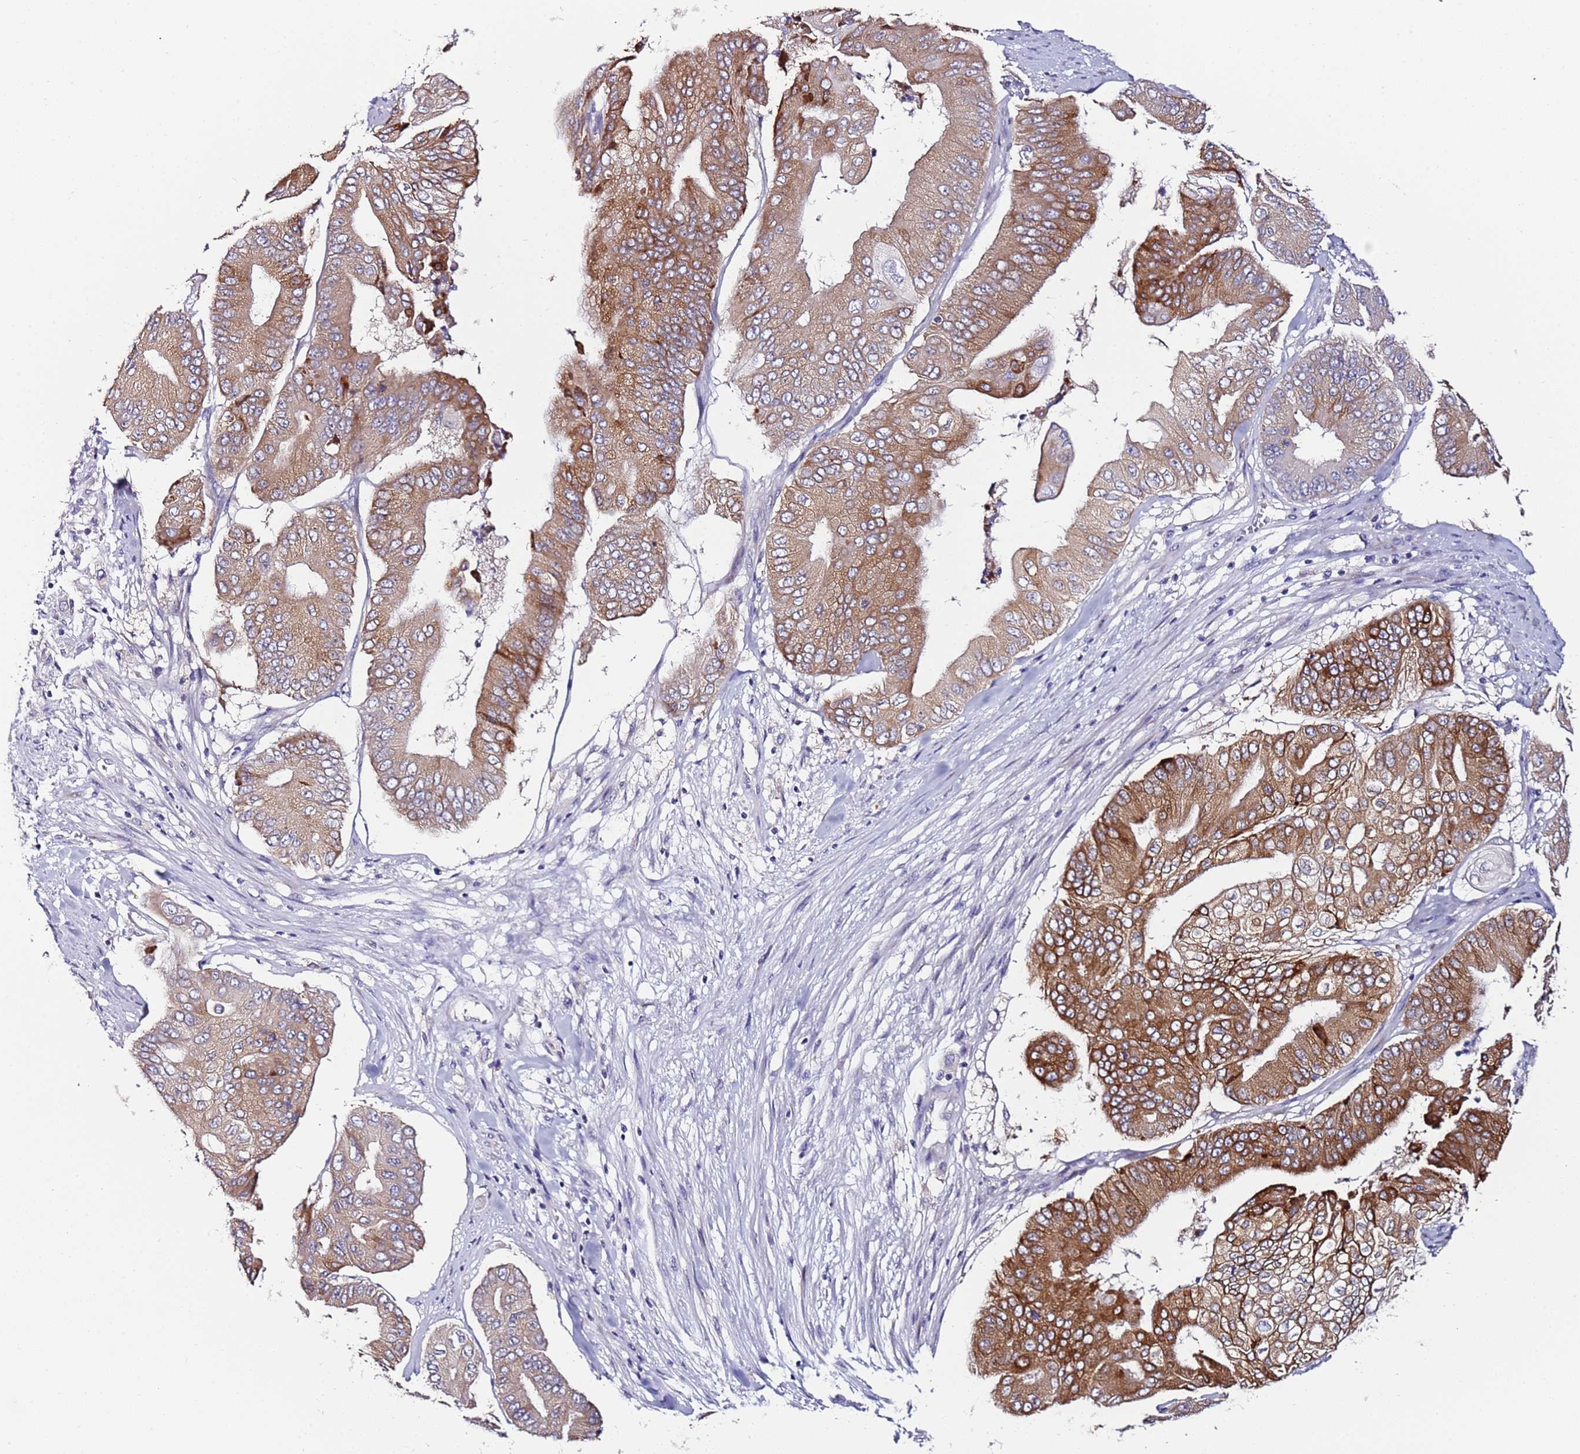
{"staining": {"intensity": "moderate", "quantity": ">75%", "location": "cytoplasmic/membranous"}, "tissue": "pancreatic cancer", "cell_type": "Tumor cells", "image_type": "cancer", "snomed": [{"axis": "morphology", "description": "Adenocarcinoma, NOS"}, {"axis": "topography", "description": "Pancreas"}], "caption": "Immunohistochemical staining of adenocarcinoma (pancreatic) reveals medium levels of moderate cytoplasmic/membranous expression in approximately >75% of tumor cells.", "gene": "SRRM5", "patient": {"sex": "female", "age": 77}}